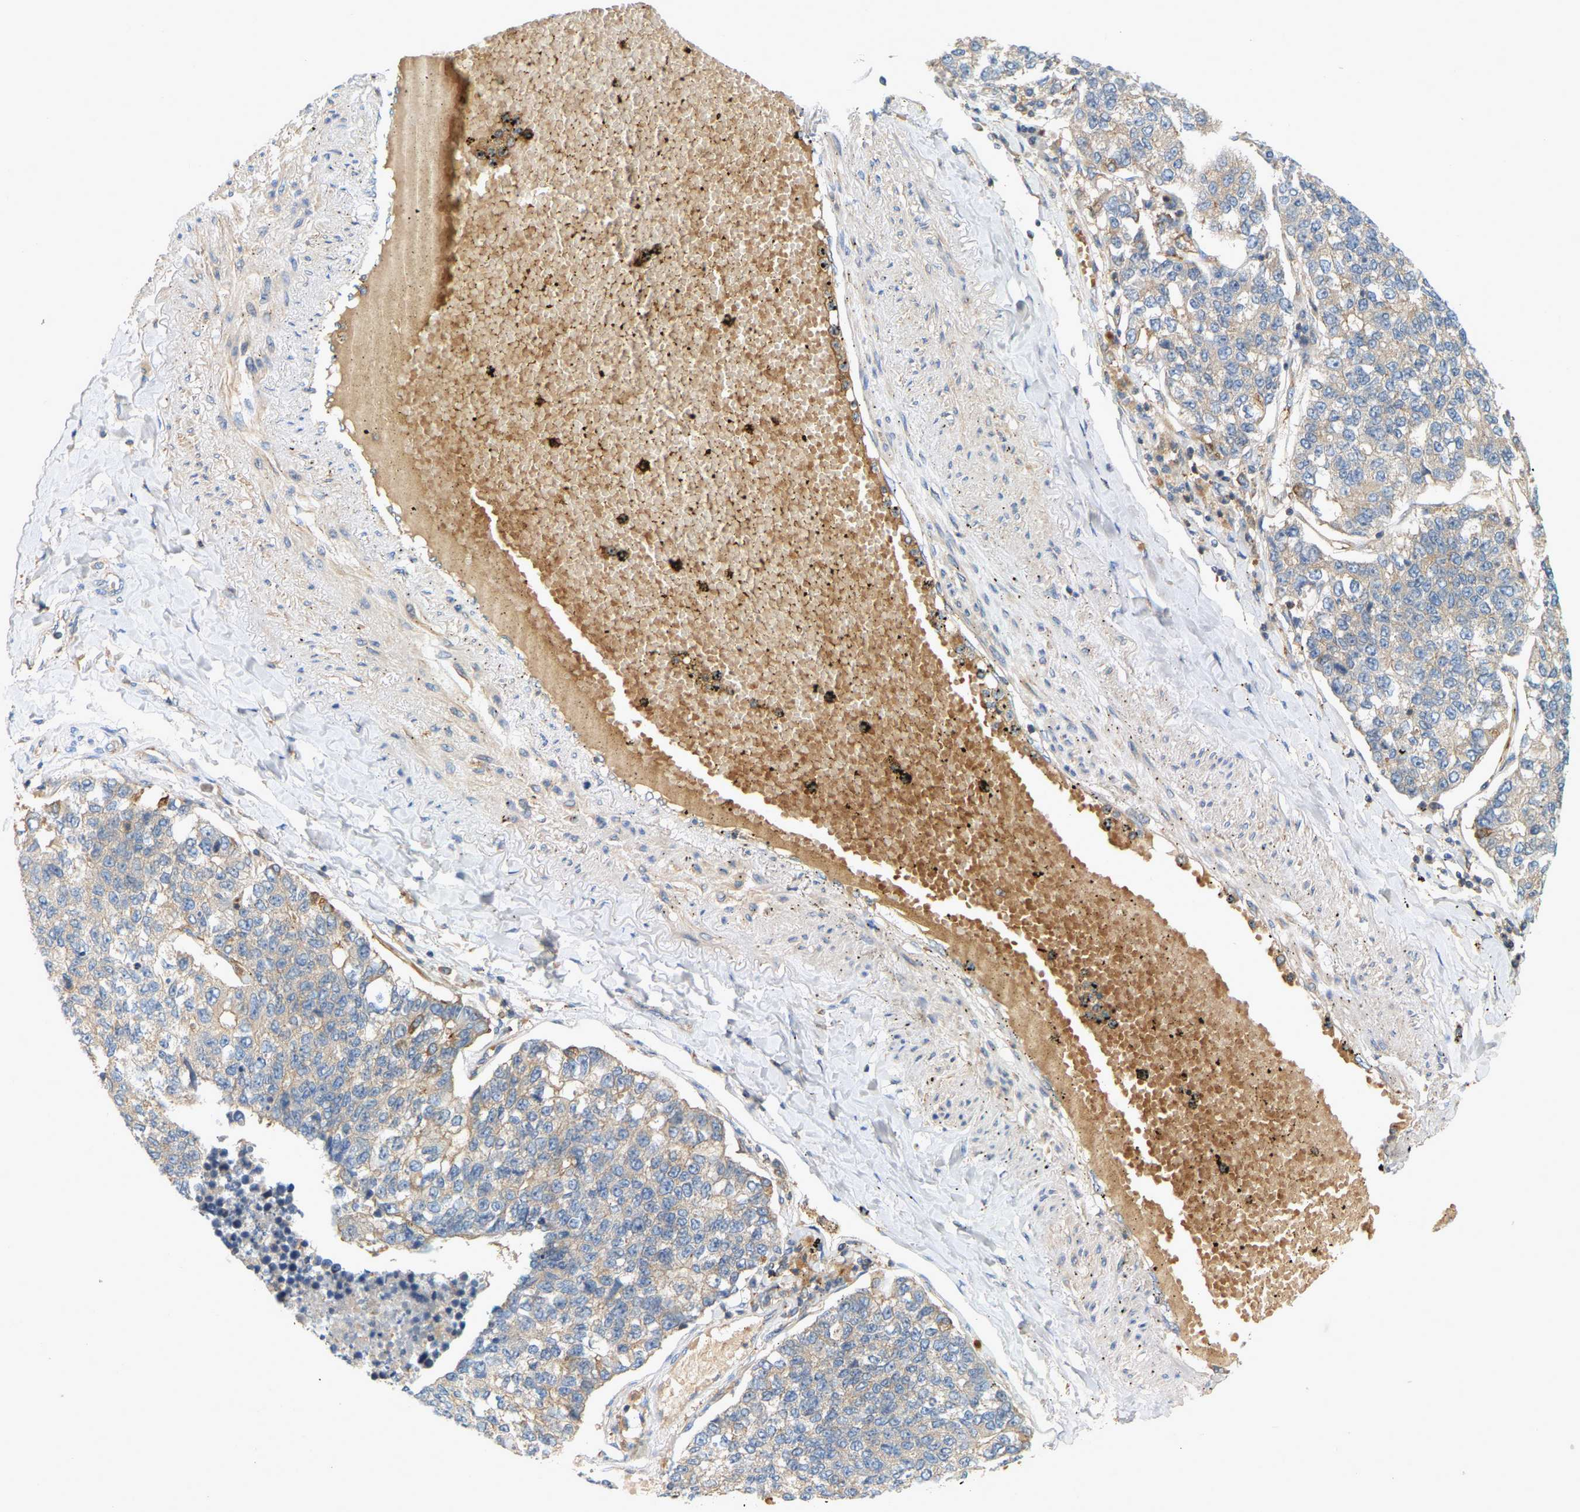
{"staining": {"intensity": "weak", "quantity": ">75%", "location": "cytoplasmic/membranous"}, "tissue": "lung cancer", "cell_type": "Tumor cells", "image_type": "cancer", "snomed": [{"axis": "morphology", "description": "Adenocarcinoma, NOS"}, {"axis": "topography", "description": "Lung"}], "caption": "Immunohistochemistry (IHC) (DAB (3,3'-diaminobenzidine)) staining of adenocarcinoma (lung) displays weak cytoplasmic/membranous protein positivity in about >75% of tumor cells. (Stains: DAB (3,3'-diaminobenzidine) in brown, nuclei in blue, Microscopy: brightfield microscopy at high magnification).", "gene": "AKAP13", "patient": {"sex": "male", "age": 49}}